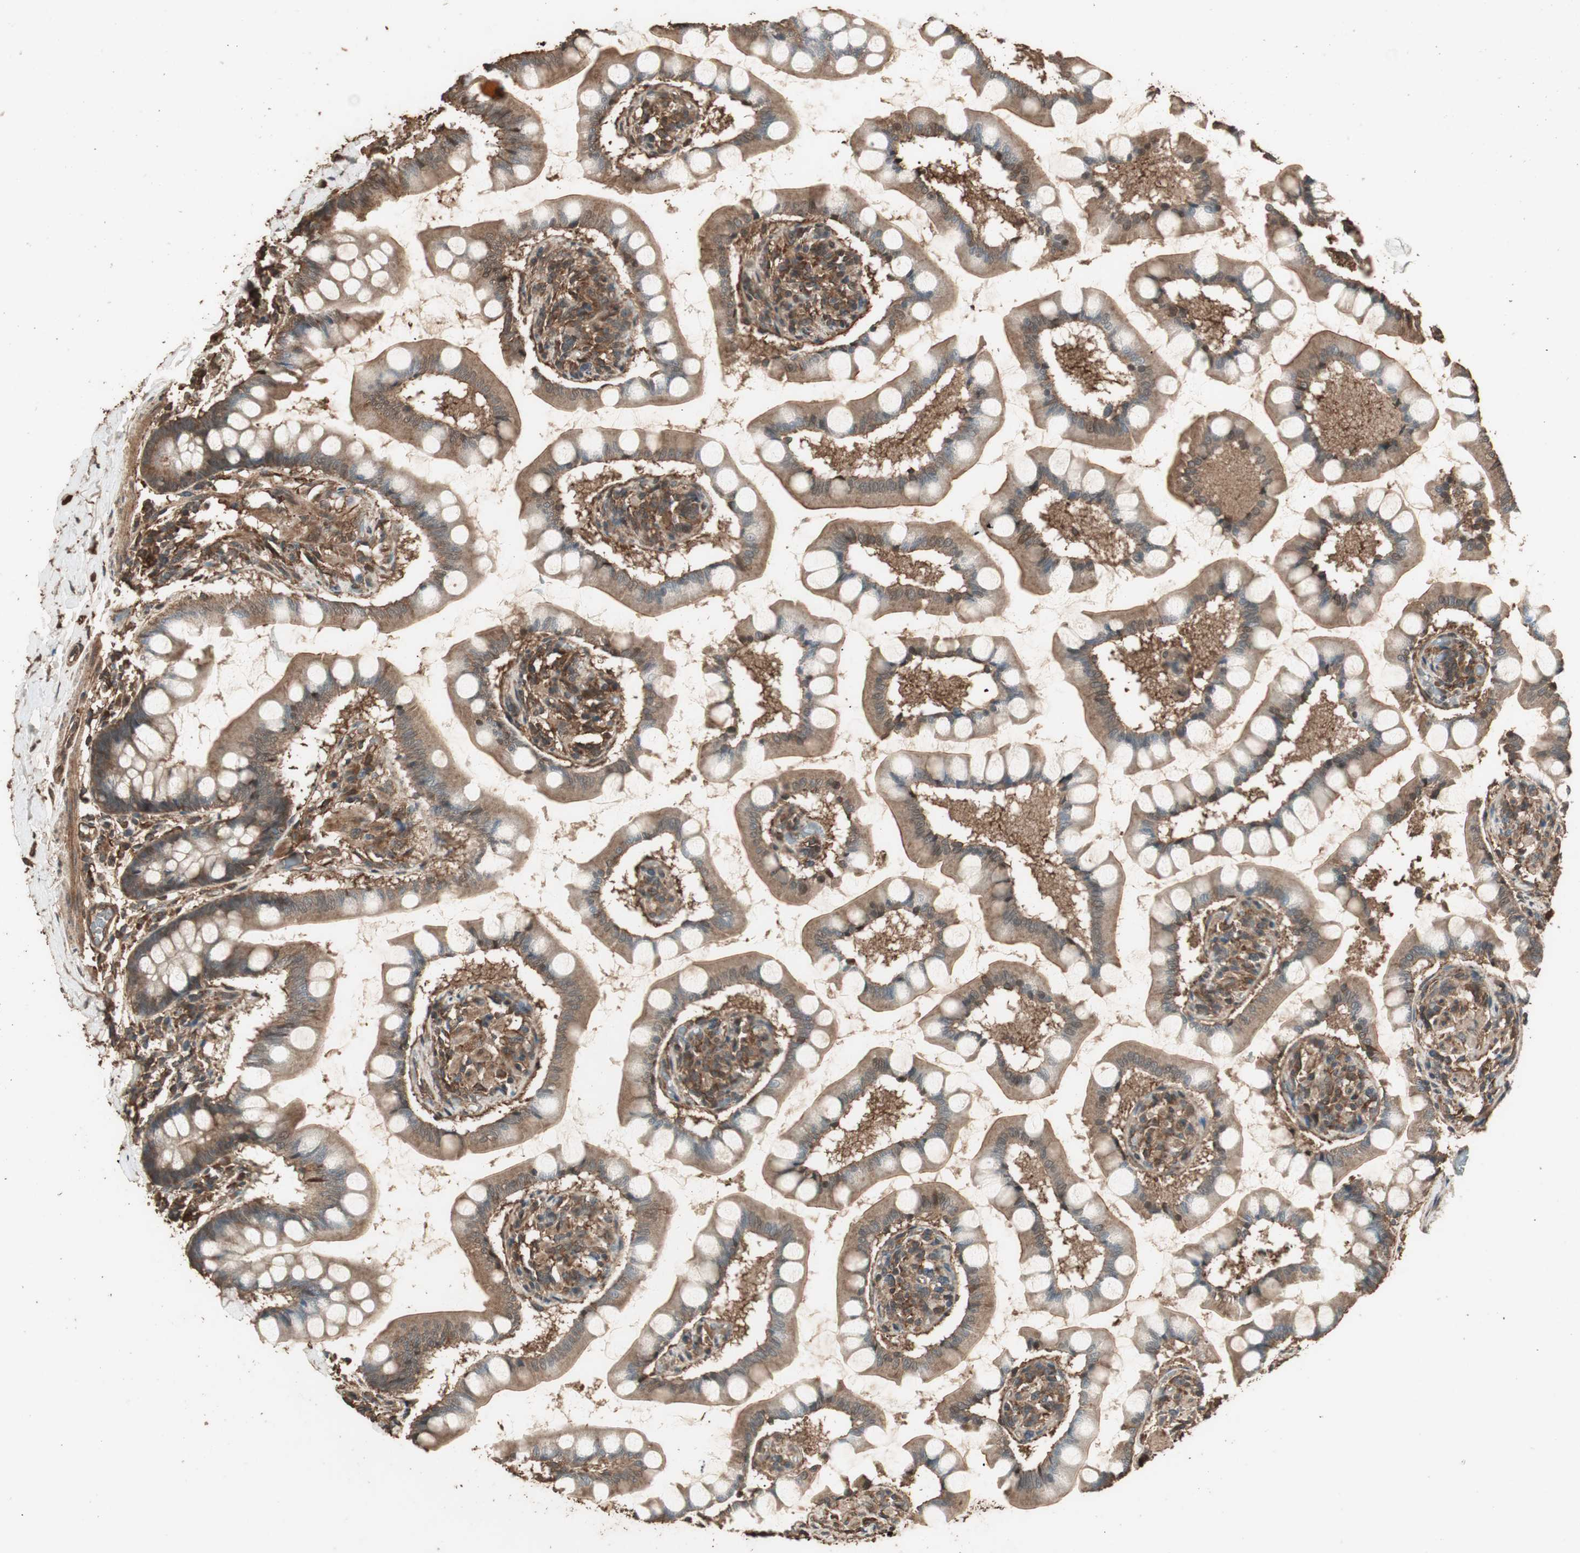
{"staining": {"intensity": "strong", "quantity": ">75%", "location": "cytoplasmic/membranous"}, "tissue": "small intestine", "cell_type": "Glandular cells", "image_type": "normal", "snomed": [{"axis": "morphology", "description": "Normal tissue, NOS"}, {"axis": "topography", "description": "Small intestine"}], "caption": "Immunohistochemistry (IHC) (DAB) staining of normal human small intestine exhibits strong cytoplasmic/membranous protein positivity in about >75% of glandular cells.", "gene": "CCN4", "patient": {"sex": "male", "age": 41}}